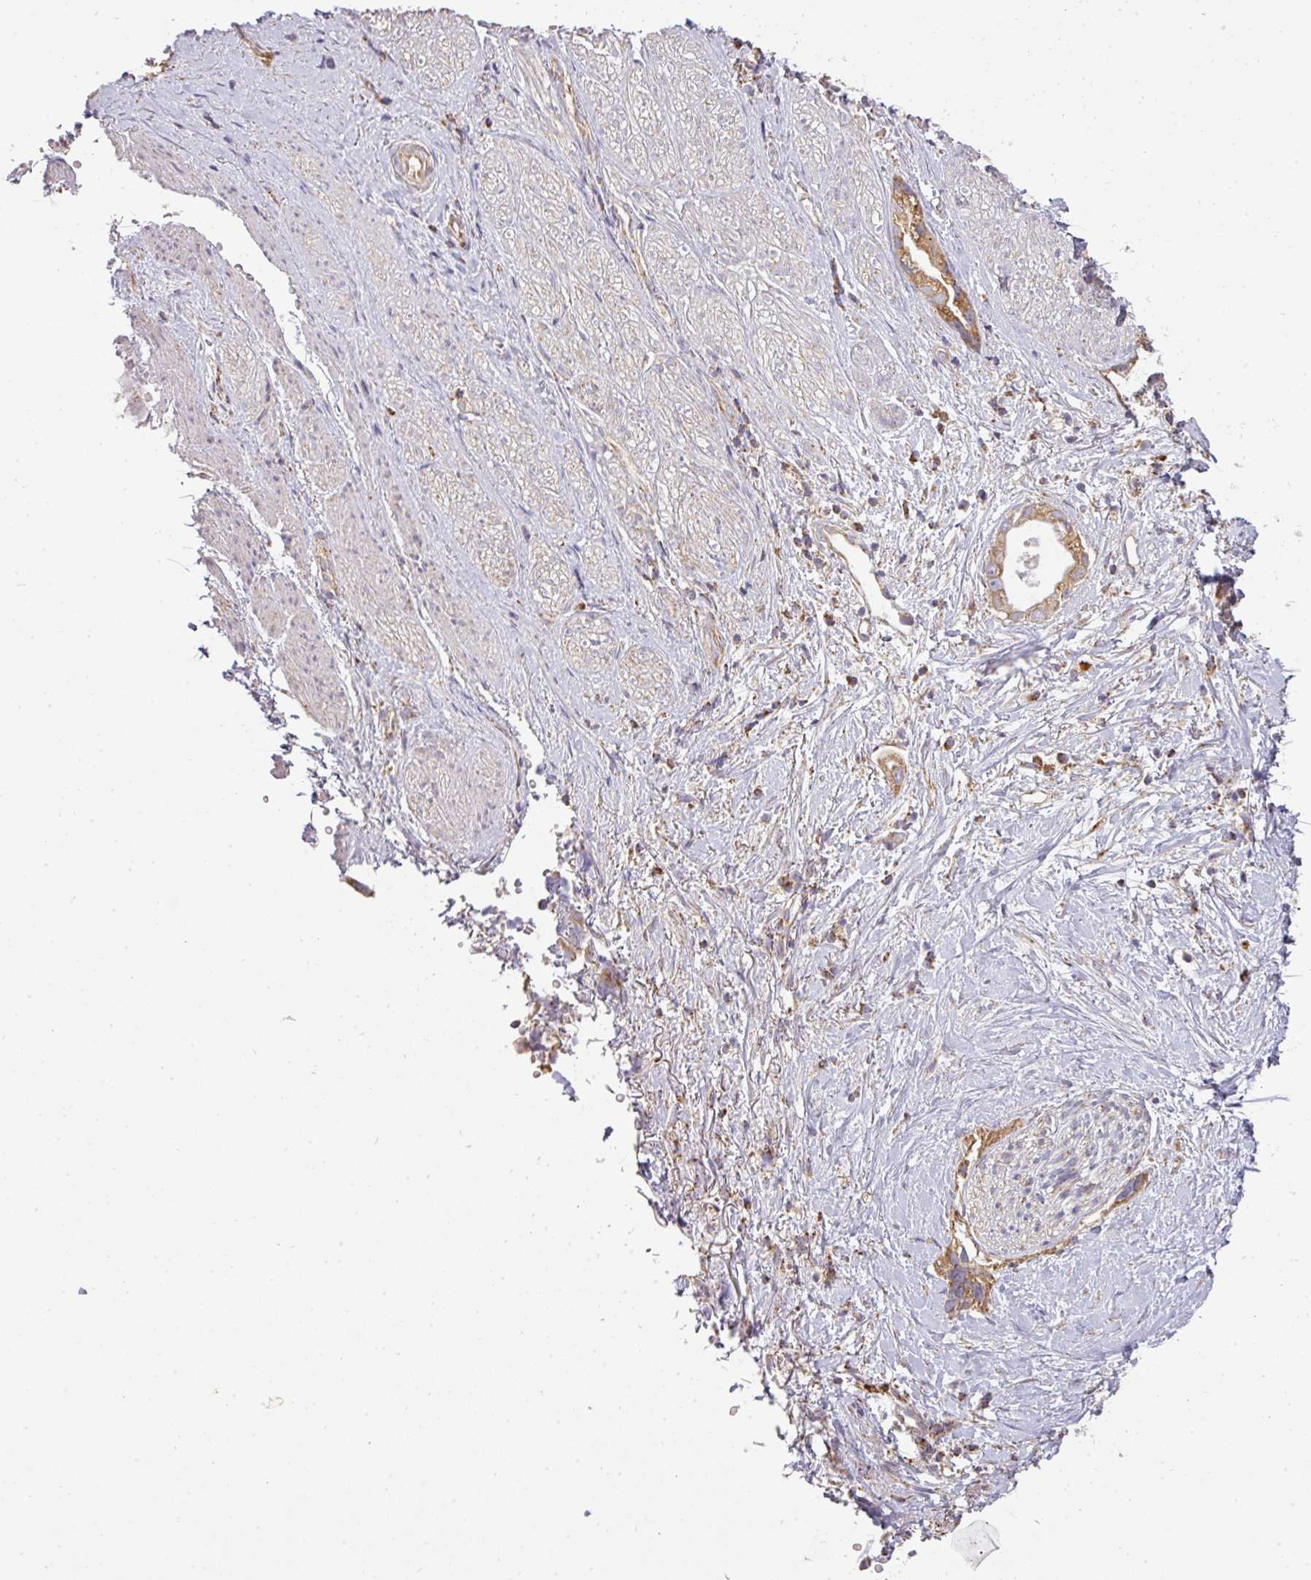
{"staining": {"intensity": "moderate", "quantity": ">75%", "location": "cytoplasmic/membranous"}, "tissue": "stomach cancer", "cell_type": "Tumor cells", "image_type": "cancer", "snomed": [{"axis": "morphology", "description": "Adenocarcinoma, NOS"}, {"axis": "topography", "description": "Stomach"}], "caption": "A histopathology image showing moderate cytoplasmic/membranous positivity in about >75% of tumor cells in stomach adenocarcinoma, as visualized by brown immunohistochemical staining.", "gene": "ZNF211", "patient": {"sex": "male", "age": 55}}